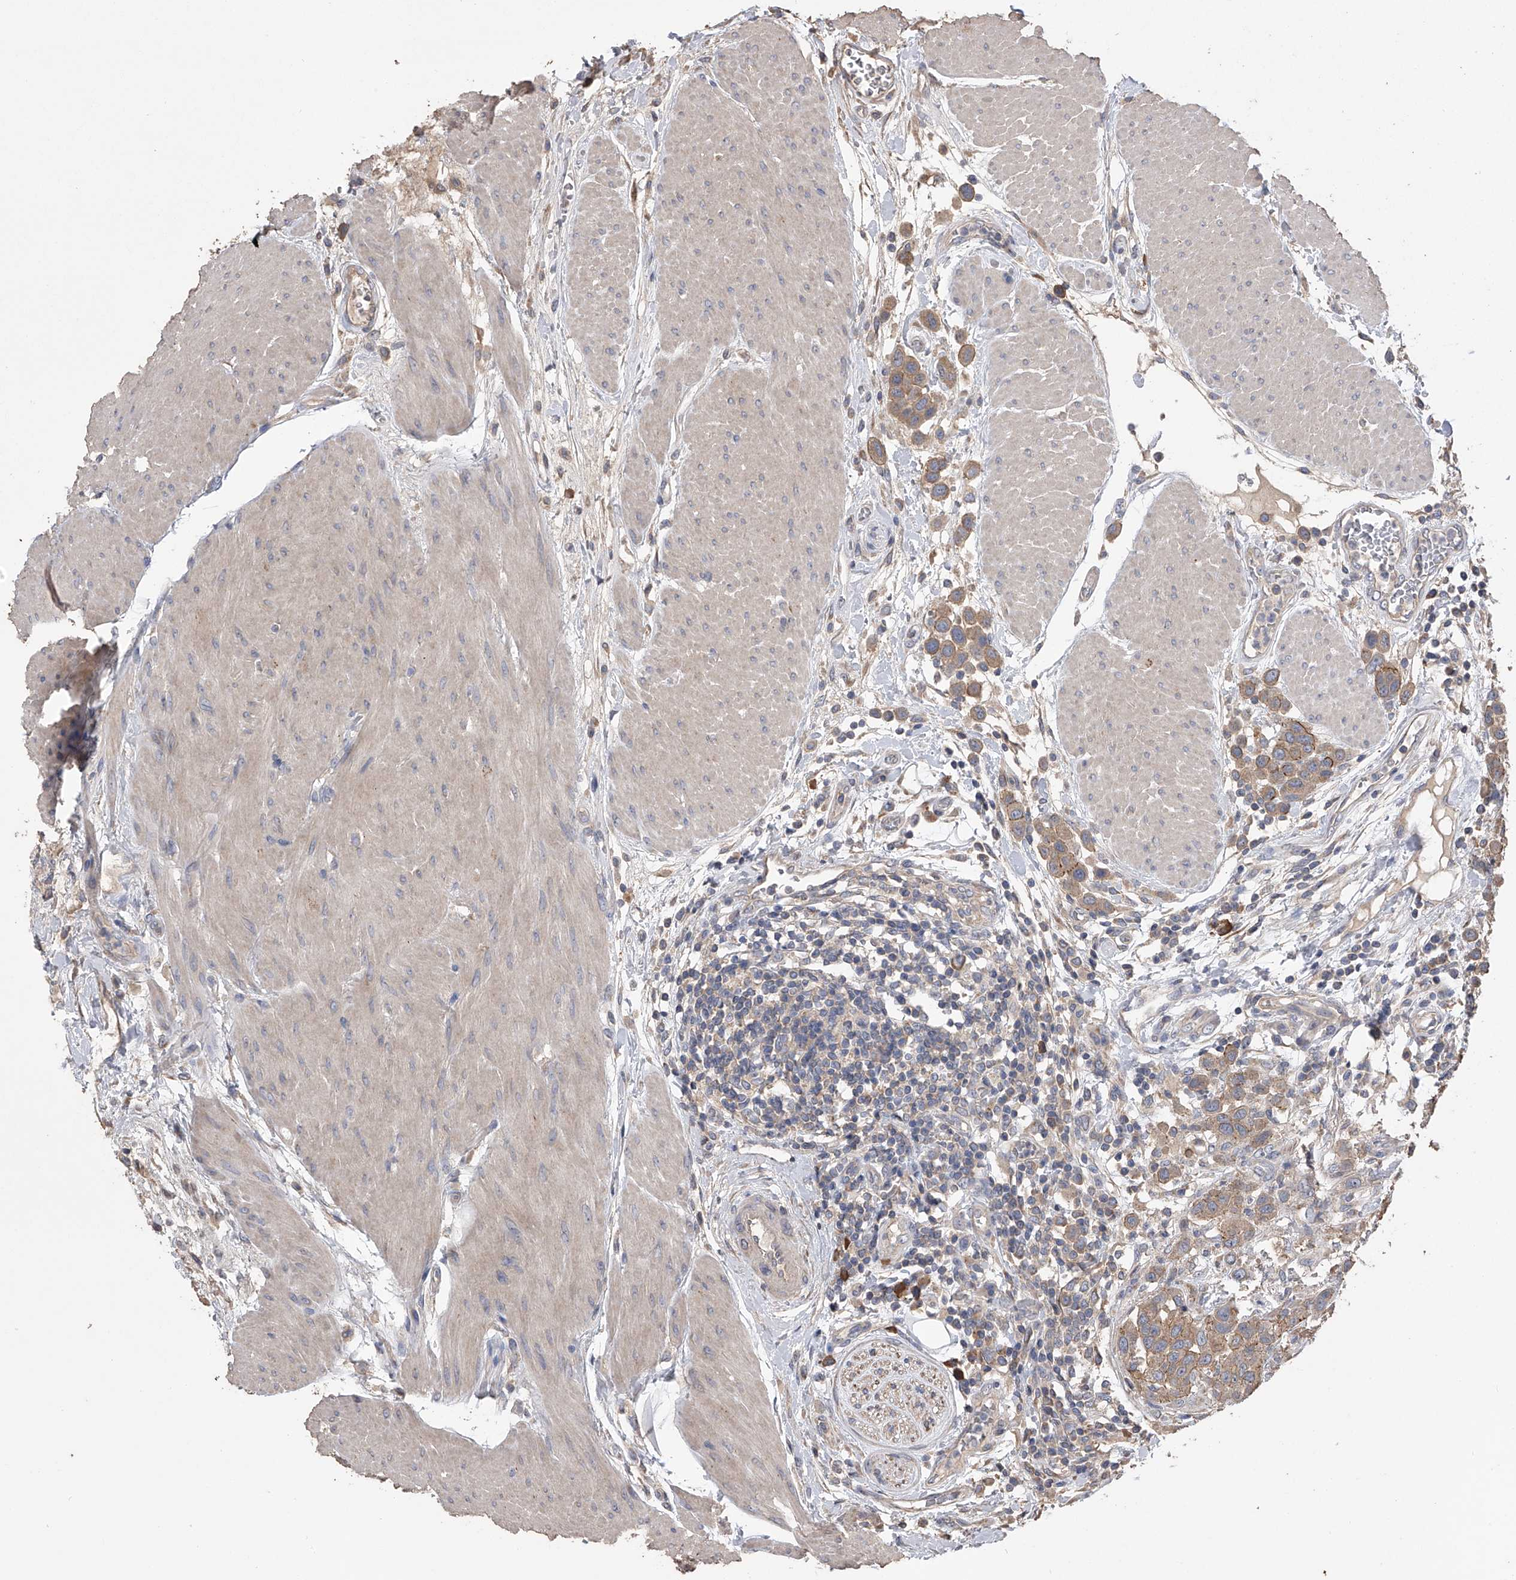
{"staining": {"intensity": "moderate", "quantity": ">75%", "location": "cytoplasmic/membranous"}, "tissue": "urothelial cancer", "cell_type": "Tumor cells", "image_type": "cancer", "snomed": [{"axis": "morphology", "description": "Urothelial carcinoma, High grade"}, {"axis": "topography", "description": "Urinary bladder"}], "caption": "Protein expression analysis of urothelial carcinoma (high-grade) demonstrates moderate cytoplasmic/membranous staining in approximately >75% of tumor cells.", "gene": "ZNF343", "patient": {"sex": "male", "age": 50}}